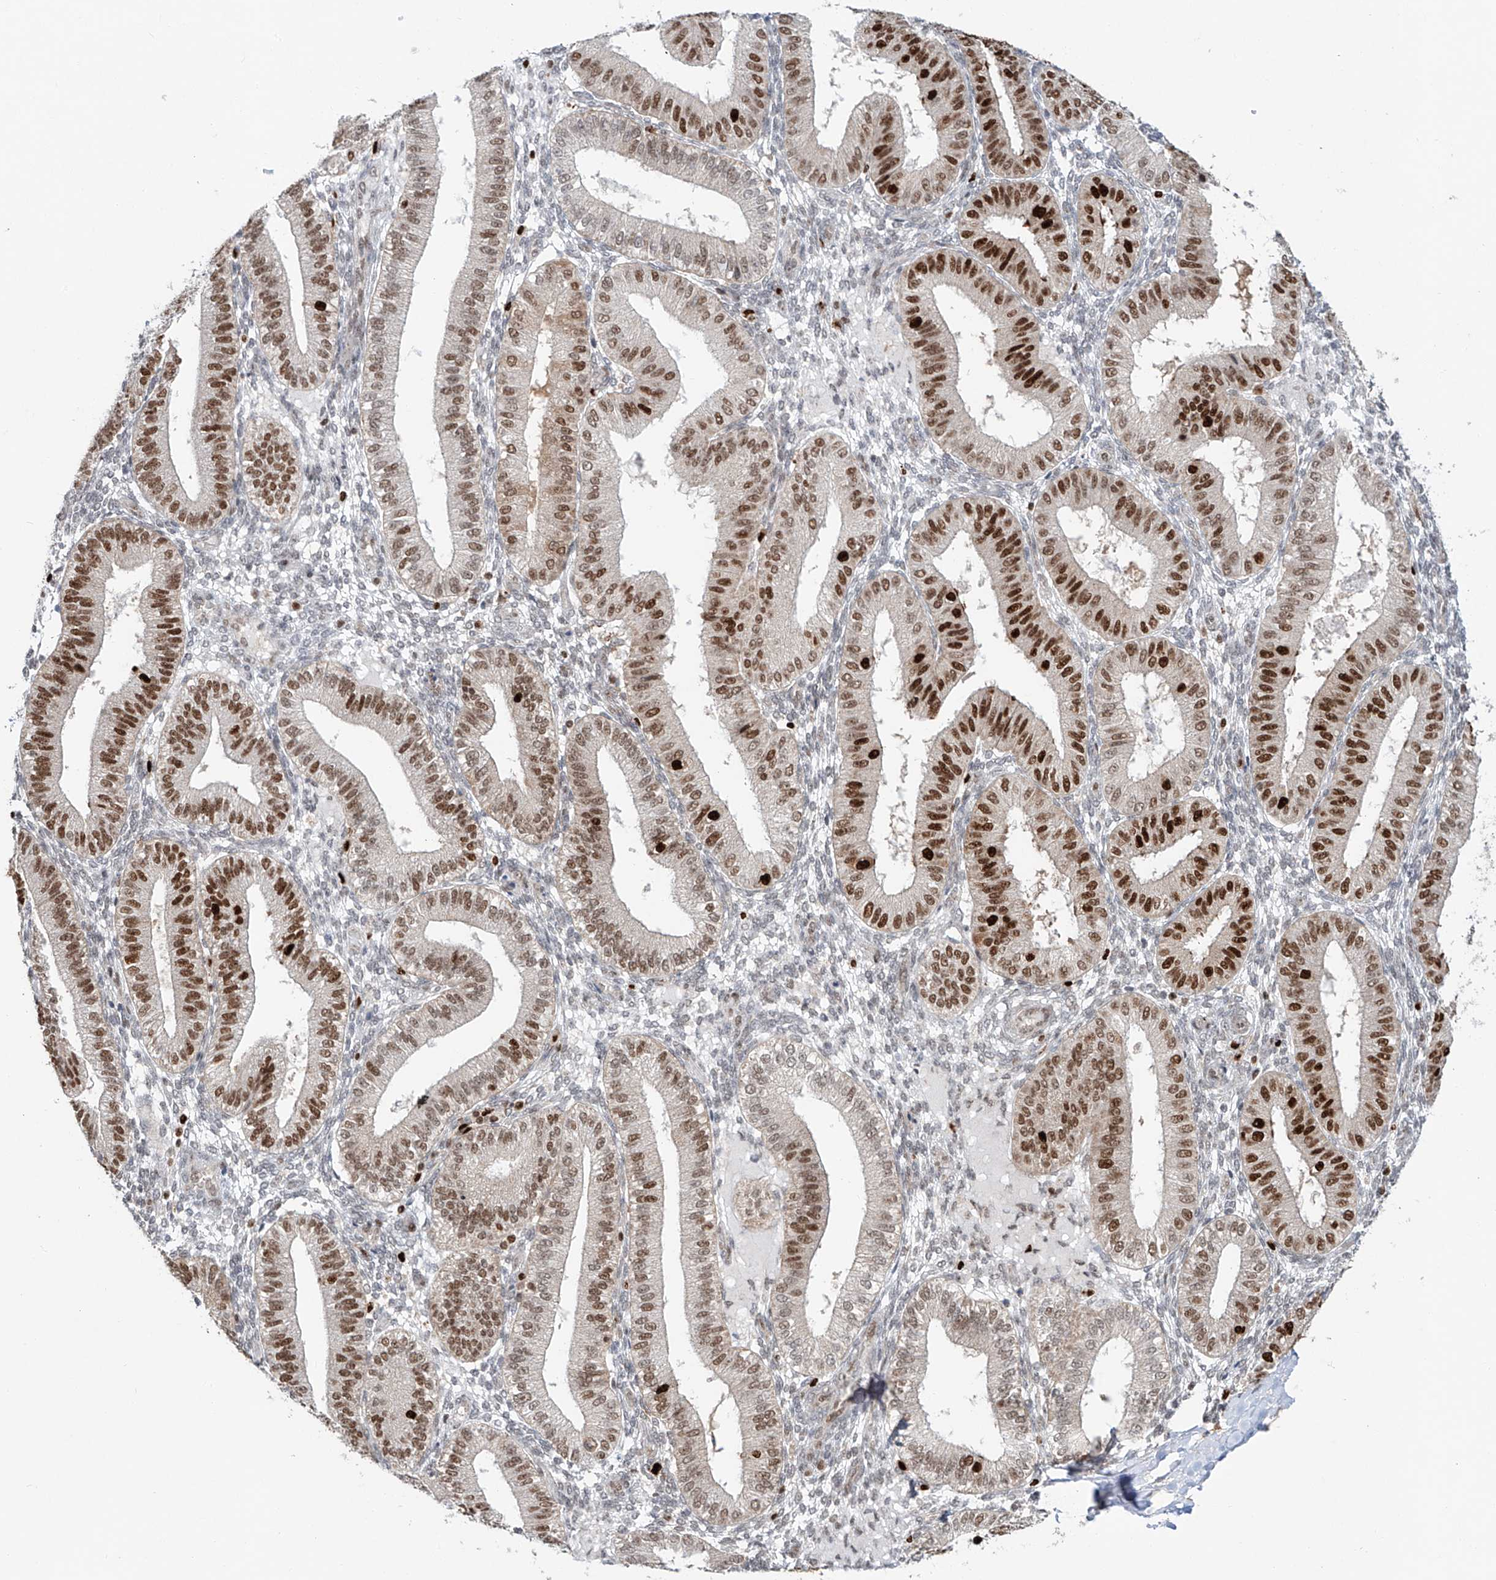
{"staining": {"intensity": "negative", "quantity": "none", "location": "none"}, "tissue": "endometrium", "cell_type": "Cells in endometrial stroma", "image_type": "normal", "snomed": [{"axis": "morphology", "description": "Normal tissue, NOS"}, {"axis": "topography", "description": "Endometrium"}], "caption": "Immunohistochemistry (IHC) histopathology image of unremarkable endometrium: endometrium stained with DAB (3,3'-diaminobenzidine) shows no significant protein positivity in cells in endometrial stroma.", "gene": "DZIP1L", "patient": {"sex": "female", "age": 39}}